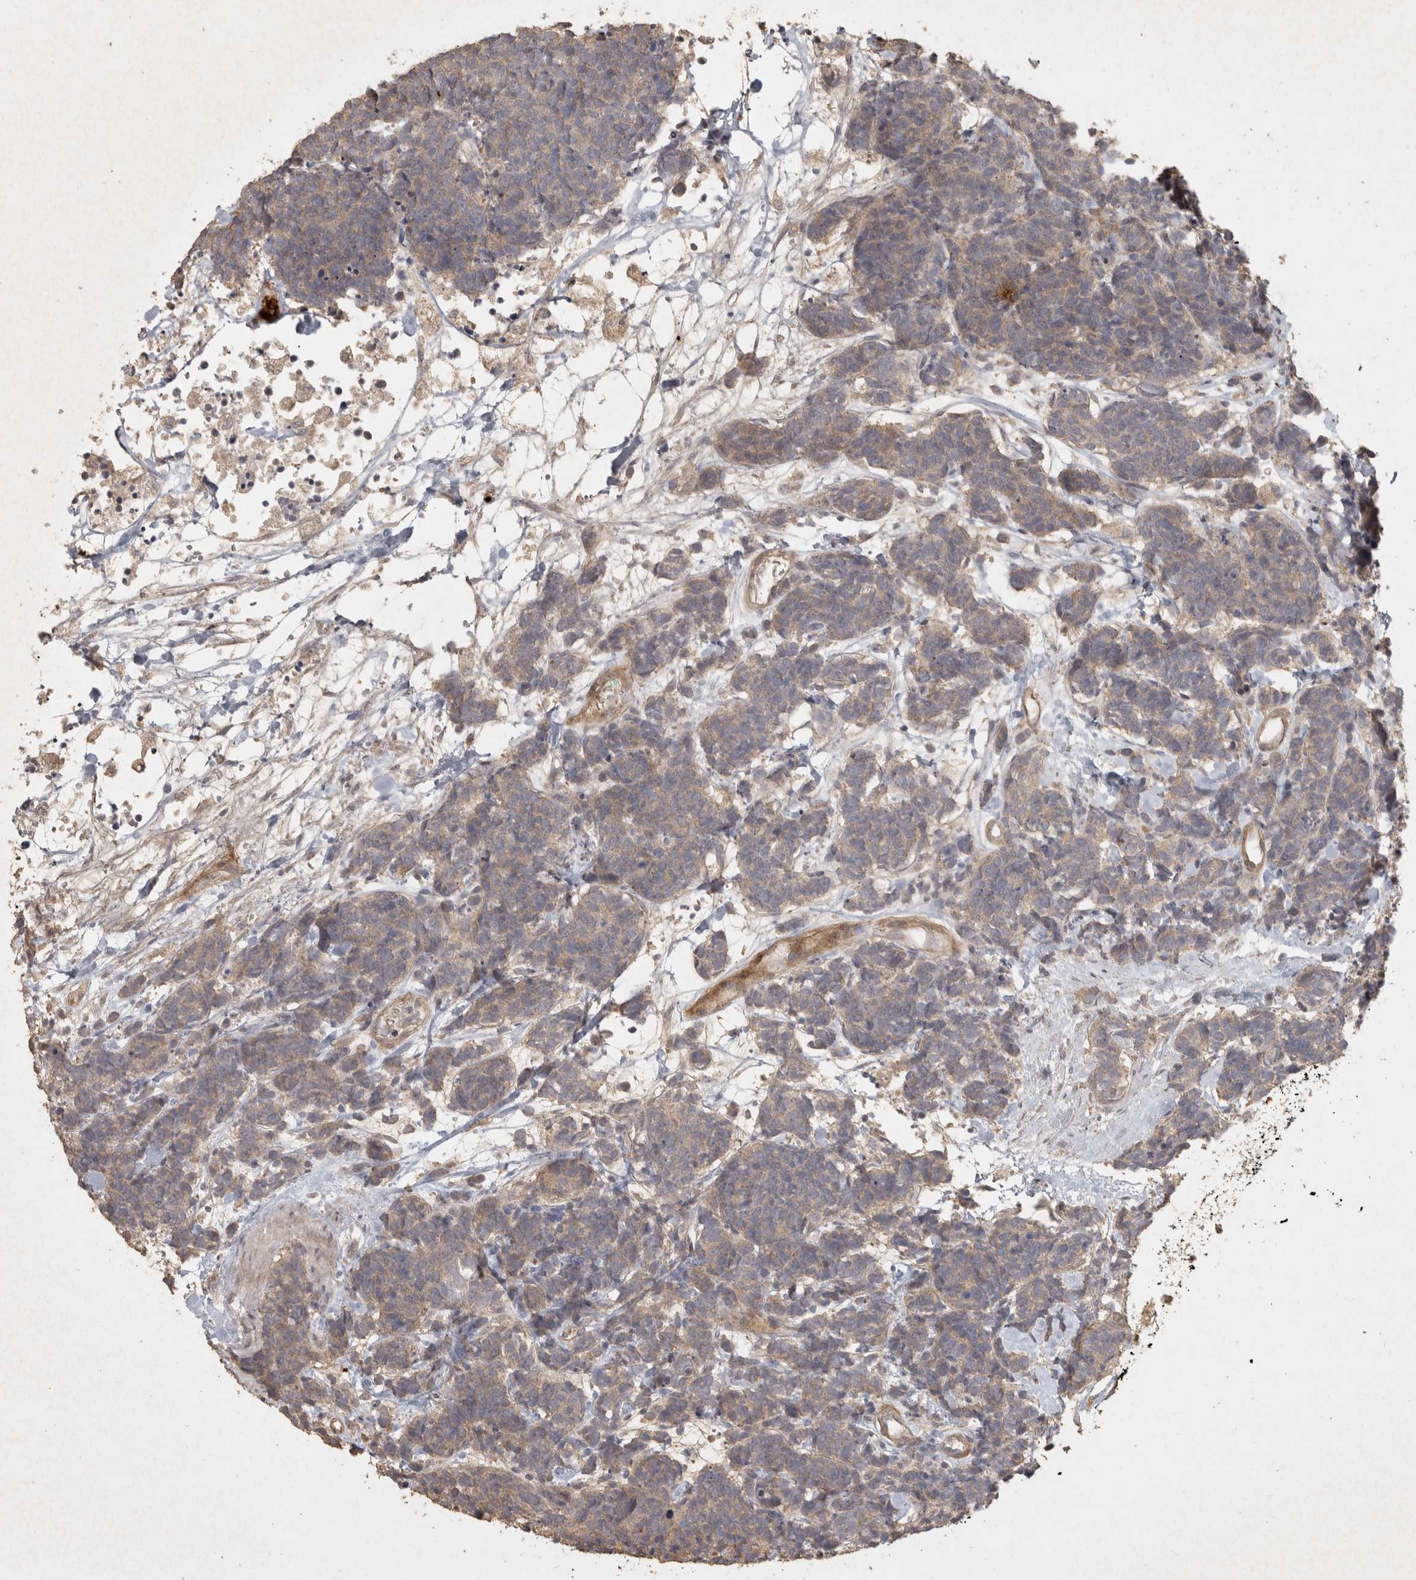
{"staining": {"intensity": "weak", "quantity": ">75%", "location": "cytoplasmic/membranous"}, "tissue": "carcinoid", "cell_type": "Tumor cells", "image_type": "cancer", "snomed": [{"axis": "morphology", "description": "Carcinoma, NOS"}, {"axis": "morphology", "description": "Carcinoid, malignant, NOS"}, {"axis": "topography", "description": "Urinary bladder"}], "caption": "Approximately >75% of tumor cells in carcinoma reveal weak cytoplasmic/membranous protein expression as visualized by brown immunohistochemical staining.", "gene": "OSTN", "patient": {"sex": "male", "age": 57}}